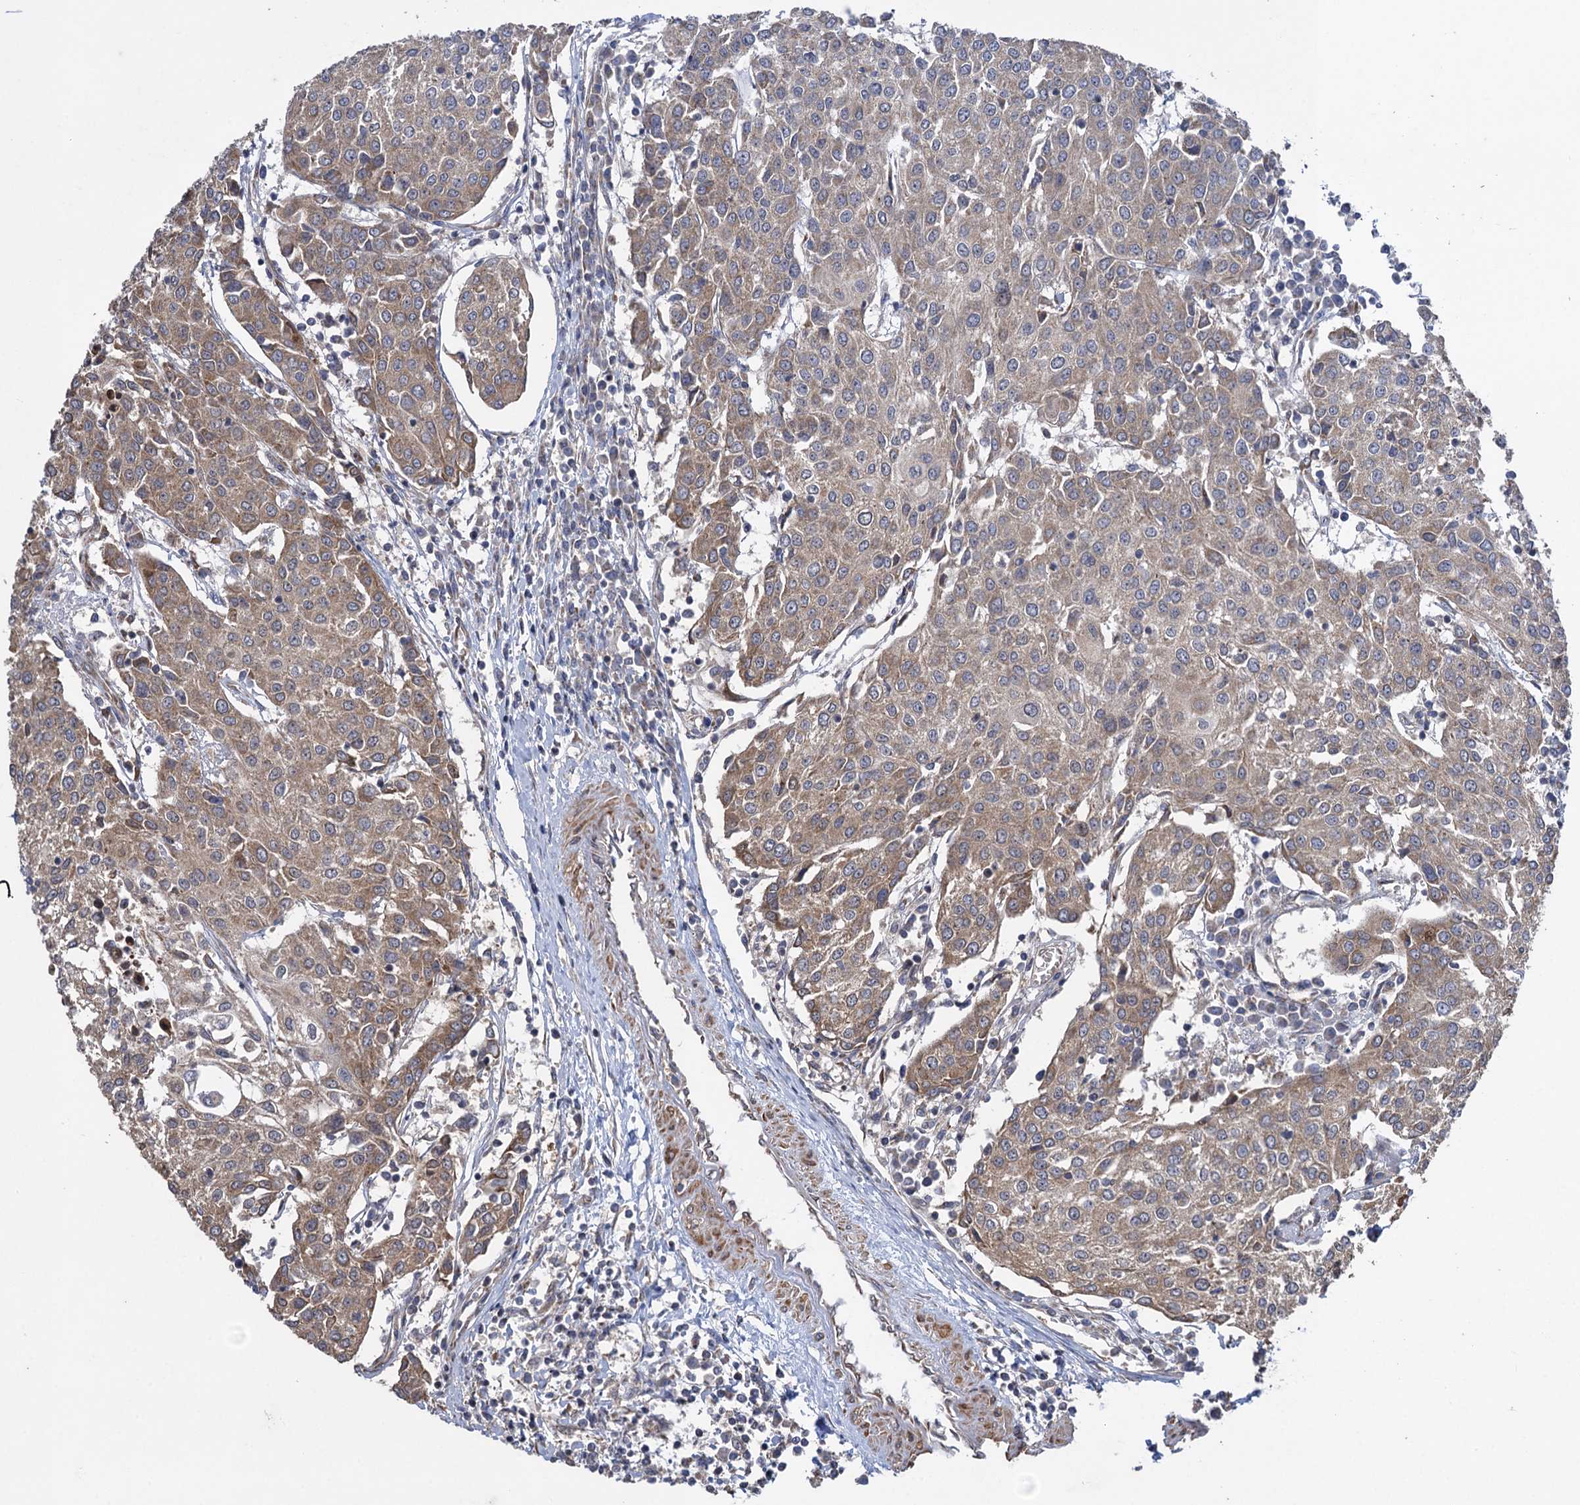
{"staining": {"intensity": "weak", "quantity": ">75%", "location": "cytoplasmic/membranous"}, "tissue": "urothelial cancer", "cell_type": "Tumor cells", "image_type": "cancer", "snomed": [{"axis": "morphology", "description": "Urothelial carcinoma, High grade"}, {"axis": "topography", "description": "Urinary bladder"}], "caption": "Immunohistochemistry (IHC) photomicrograph of high-grade urothelial carcinoma stained for a protein (brown), which reveals low levels of weak cytoplasmic/membranous expression in approximately >75% of tumor cells.", "gene": "HAUS1", "patient": {"sex": "female", "age": 85}}